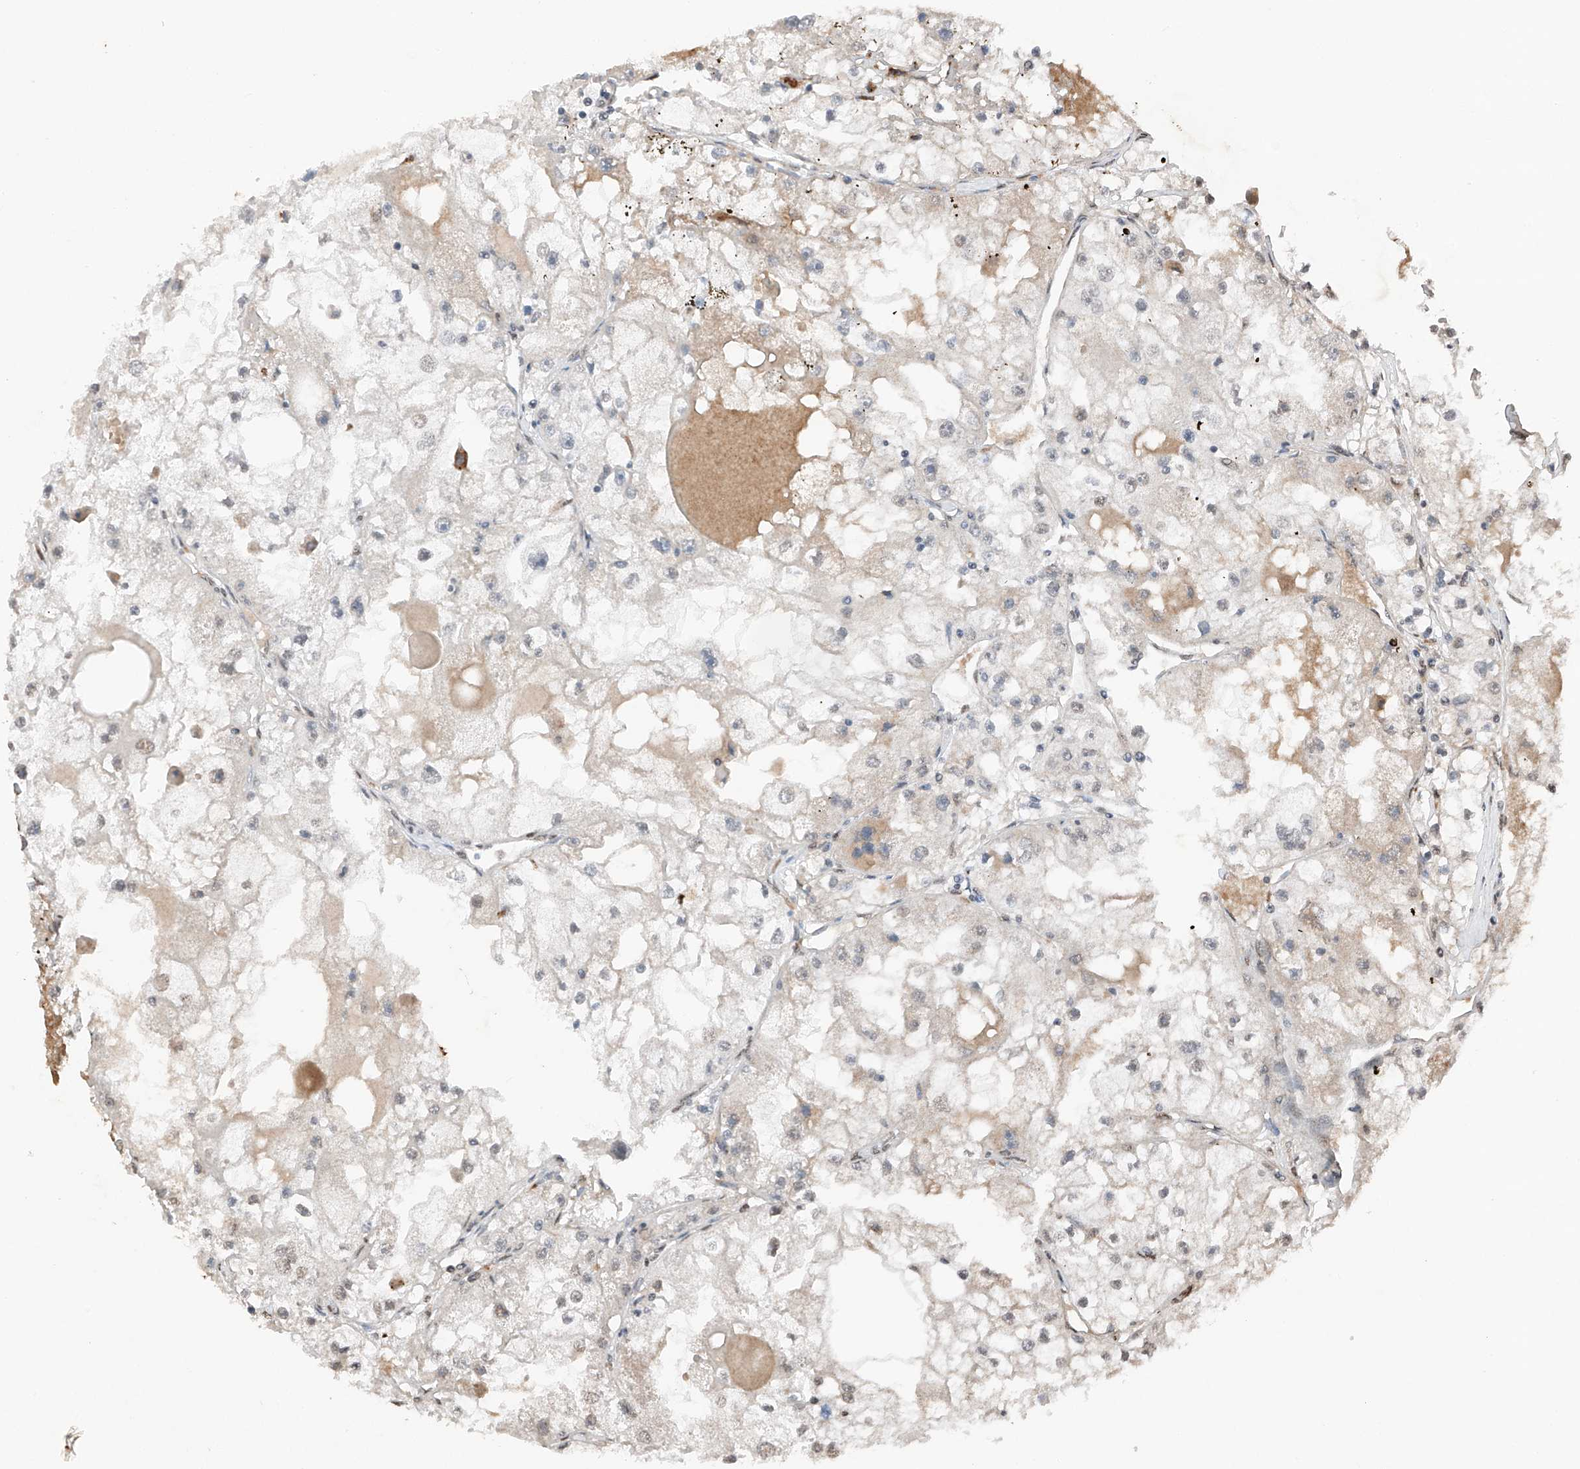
{"staining": {"intensity": "negative", "quantity": "none", "location": "none"}, "tissue": "renal cancer", "cell_type": "Tumor cells", "image_type": "cancer", "snomed": [{"axis": "morphology", "description": "Adenocarcinoma, NOS"}, {"axis": "topography", "description": "Kidney"}], "caption": "A photomicrograph of renal cancer (adenocarcinoma) stained for a protein exhibits no brown staining in tumor cells.", "gene": "TBX4", "patient": {"sex": "male", "age": 56}}